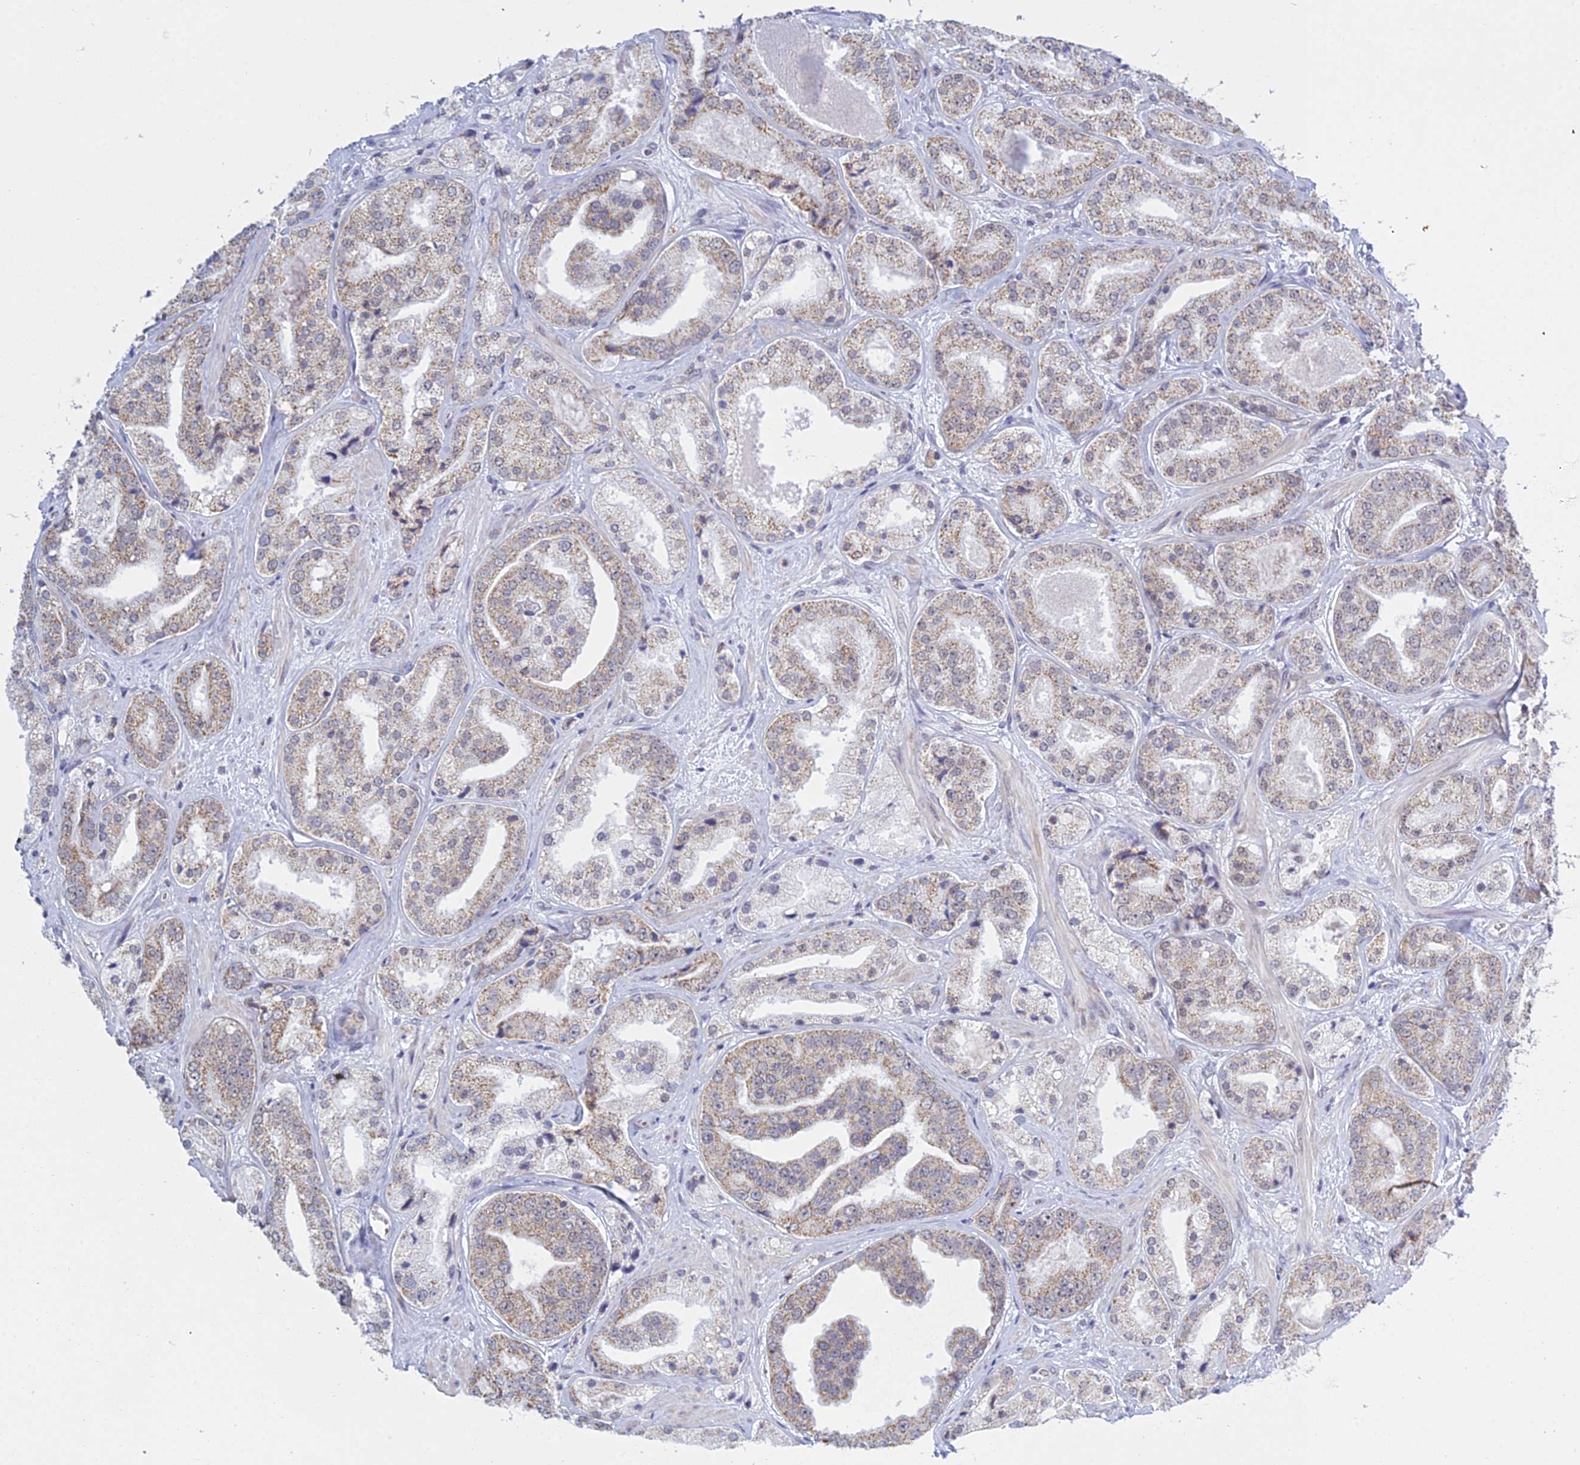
{"staining": {"intensity": "weak", "quantity": "25%-75%", "location": "cytoplasmic/membranous,nuclear"}, "tissue": "prostate cancer", "cell_type": "Tumor cells", "image_type": "cancer", "snomed": [{"axis": "morphology", "description": "Adenocarcinoma, High grade"}, {"axis": "topography", "description": "Prostate"}], "caption": "This is an image of immunohistochemistry staining of prostate adenocarcinoma (high-grade), which shows weak expression in the cytoplasmic/membranous and nuclear of tumor cells.", "gene": "KLF14", "patient": {"sex": "male", "age": 63}}